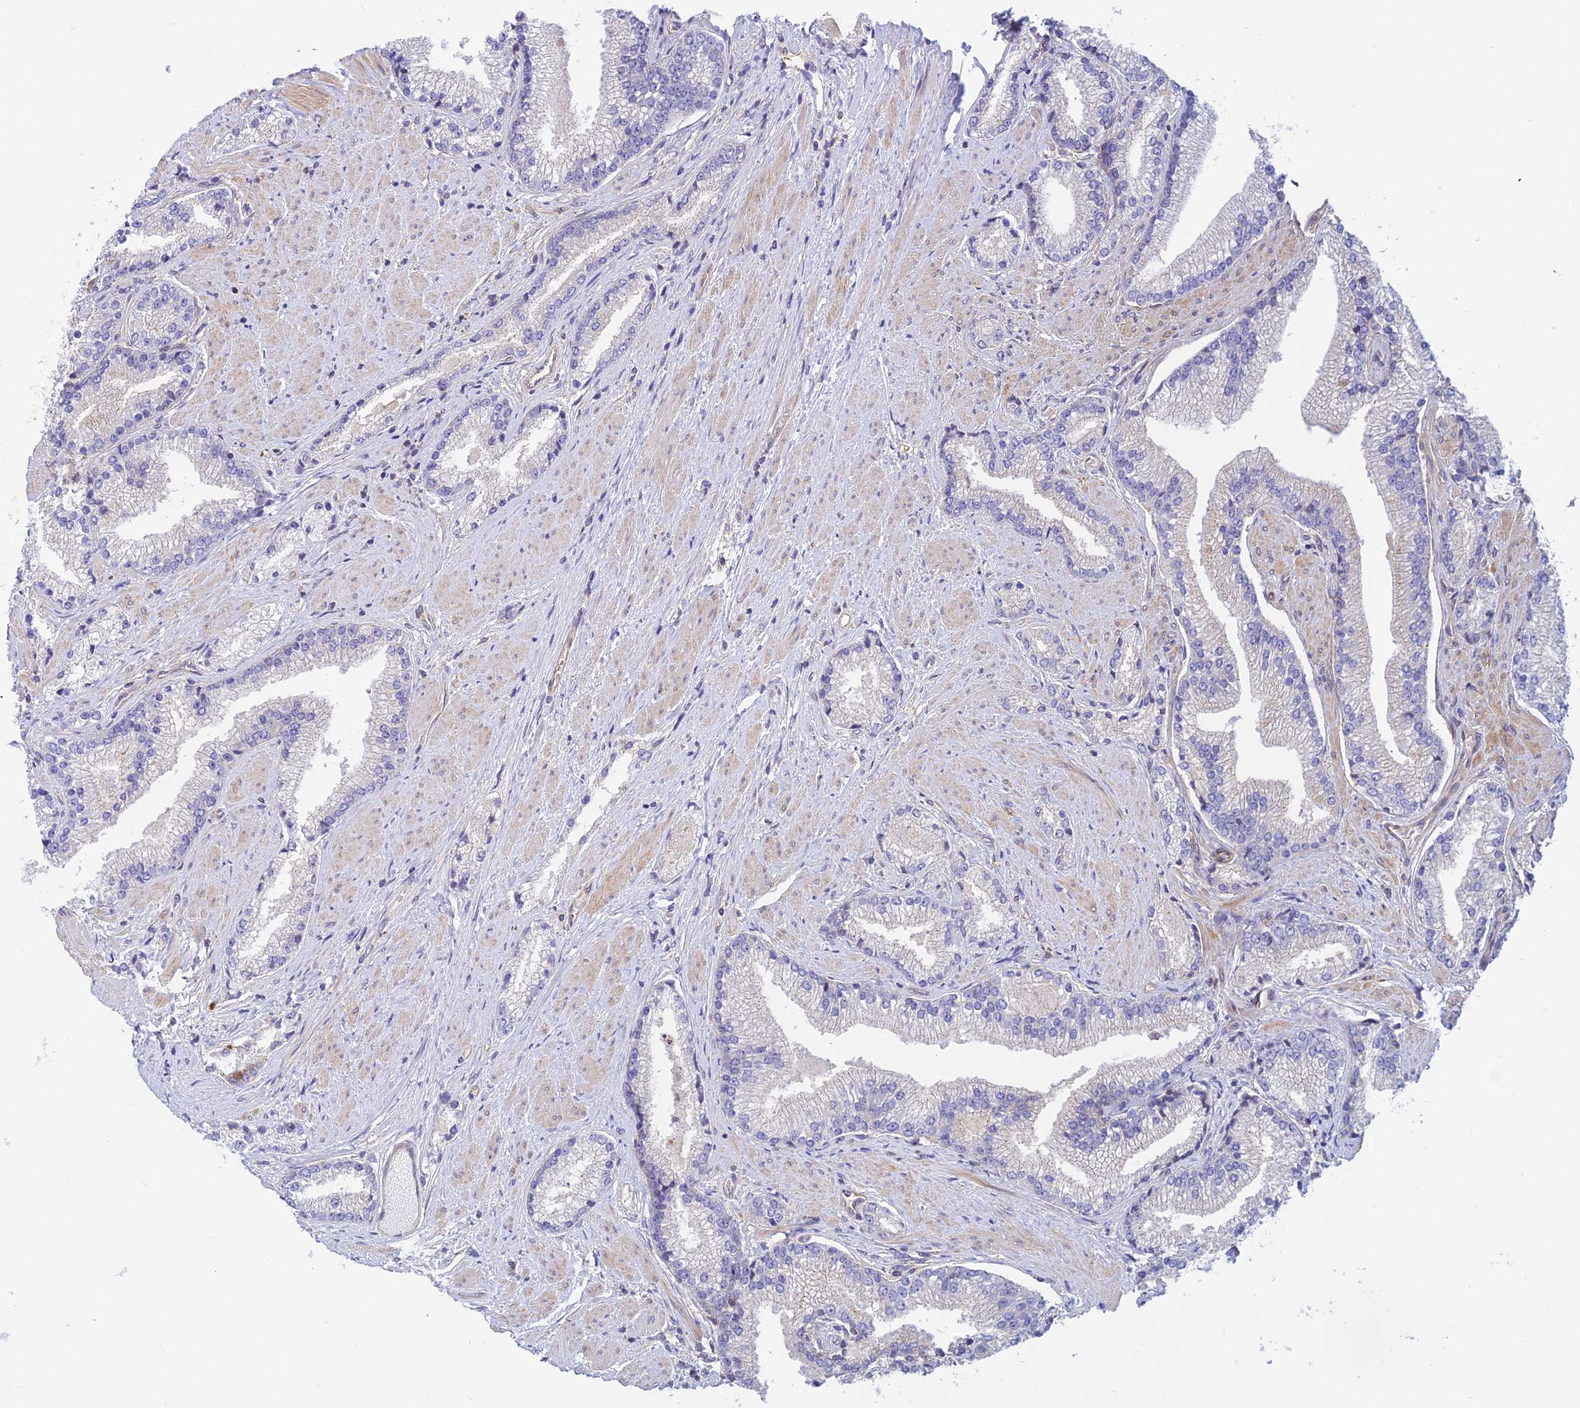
{"staining": {"intensity": "negative", "quantity": "none", "location": "none"}, "tissue": "prostate cancer", "cell_type": "Tumor cells", "image_type": "cancer", "snomed": [{"axis": "morphology", "description": "Adenocarcinoma, High grade"}, {"axis": "topography", "description": "Prostate"}], "caption": "A high-resolution micrograph shows immunohistochemistry (IHC) staining of prostate adenocarcinoma (high-grade), which demonstrates no significant positivity in tumor cells.", "gene": "PPP1R12C", "patient": {"sex": "male", "age": 67}}